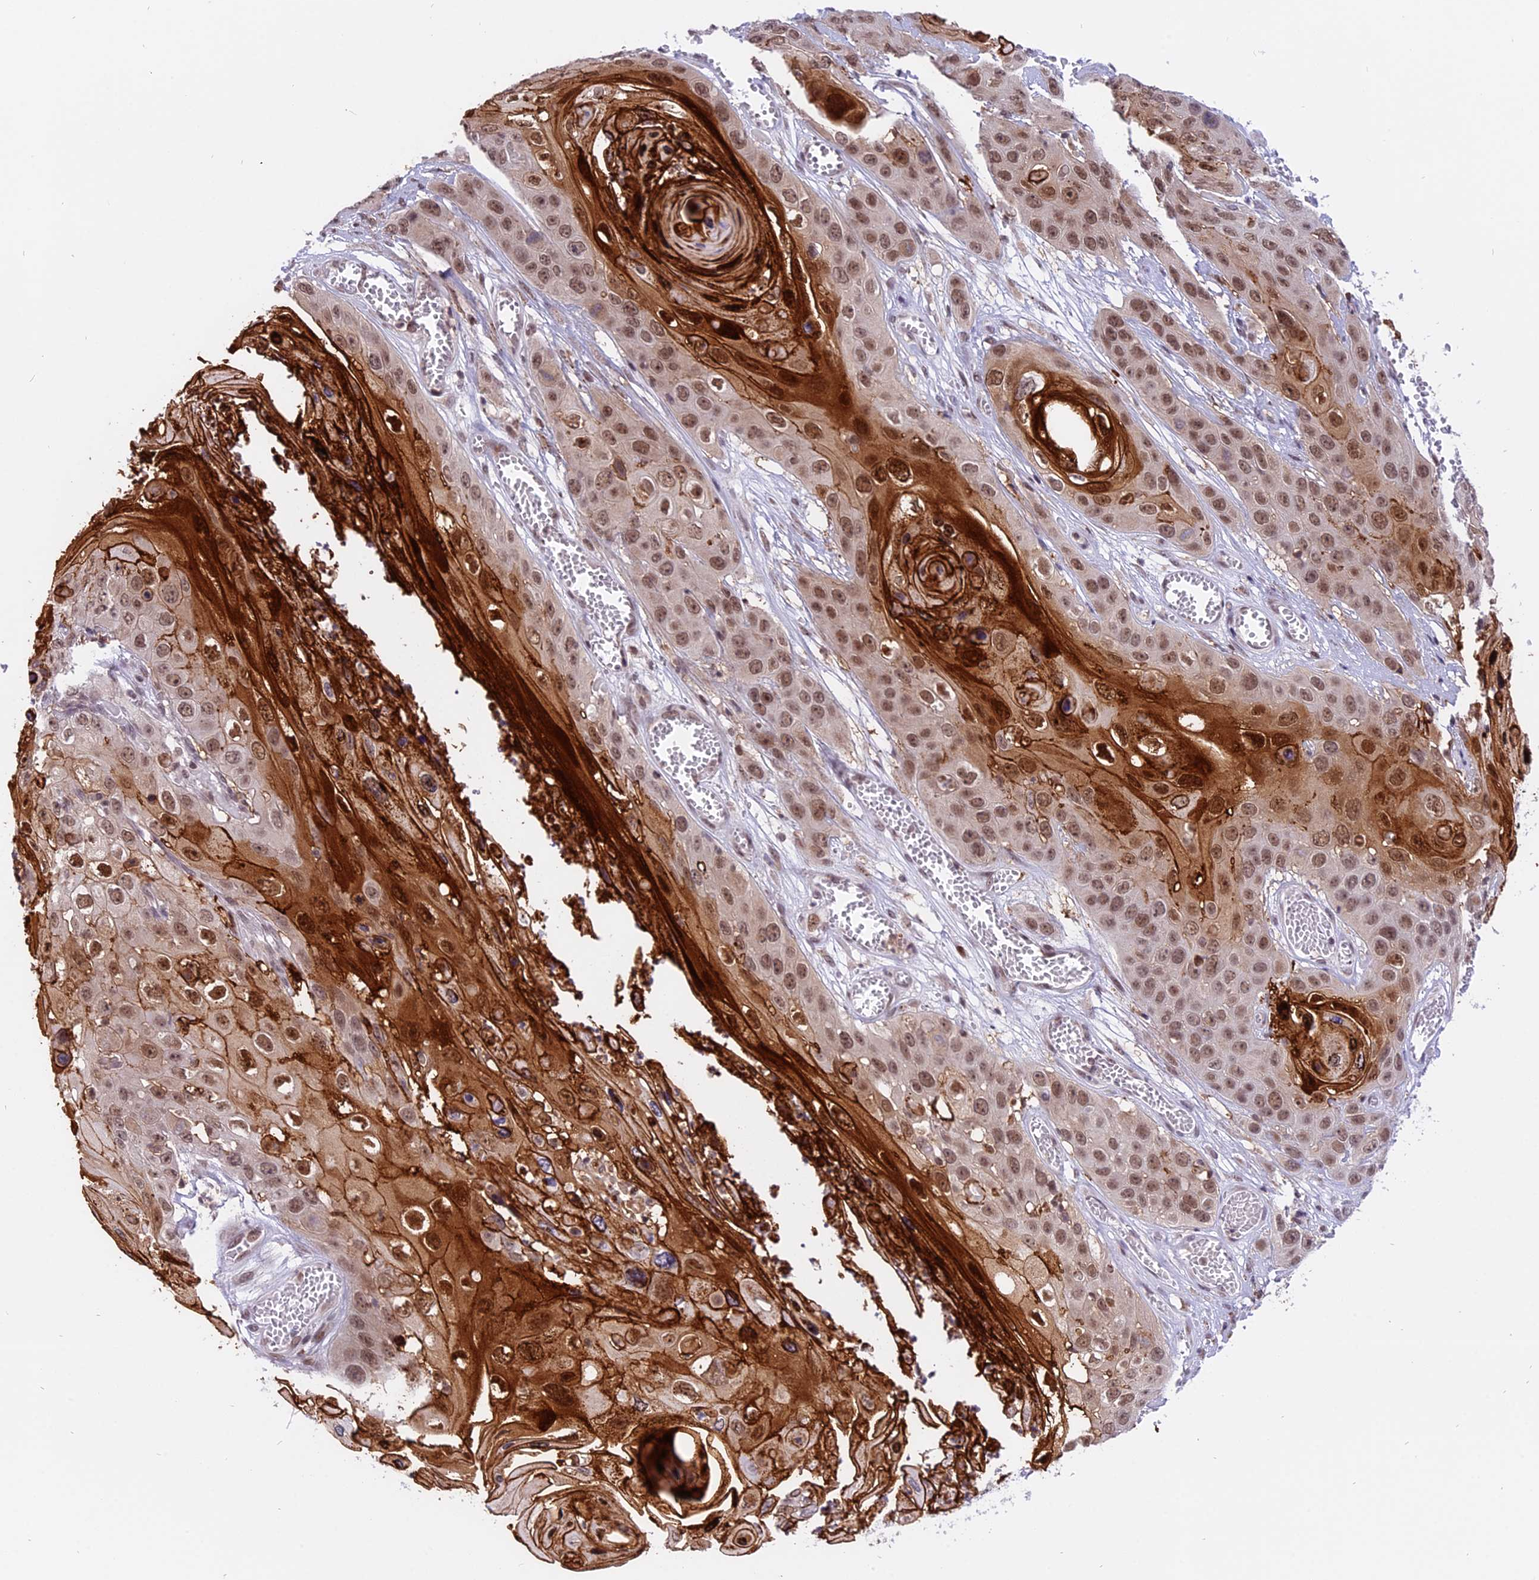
{"staining": {"intensity": "moderate", "quantity": ">75%", "location": "cytoplasmic/membranous,nuclear"}, "tissue": "skin cancer", "cell_type": "Tumor cells", "image_type": "cancer", "snomed": [{"axis": "morphology", "description": "Squamous cell carcinoma, NOS"}, {"axis": "topography", "description": "Skin"}], "caption": "The micrograph displays a brown stain indicating the presence of a protein in the cytoplasmic/membranous and nuclear of tumor cells in squamous cell carcinoma (skin).", "gene": "TADA3", "patient": {"sex": "male", "age": 55}}